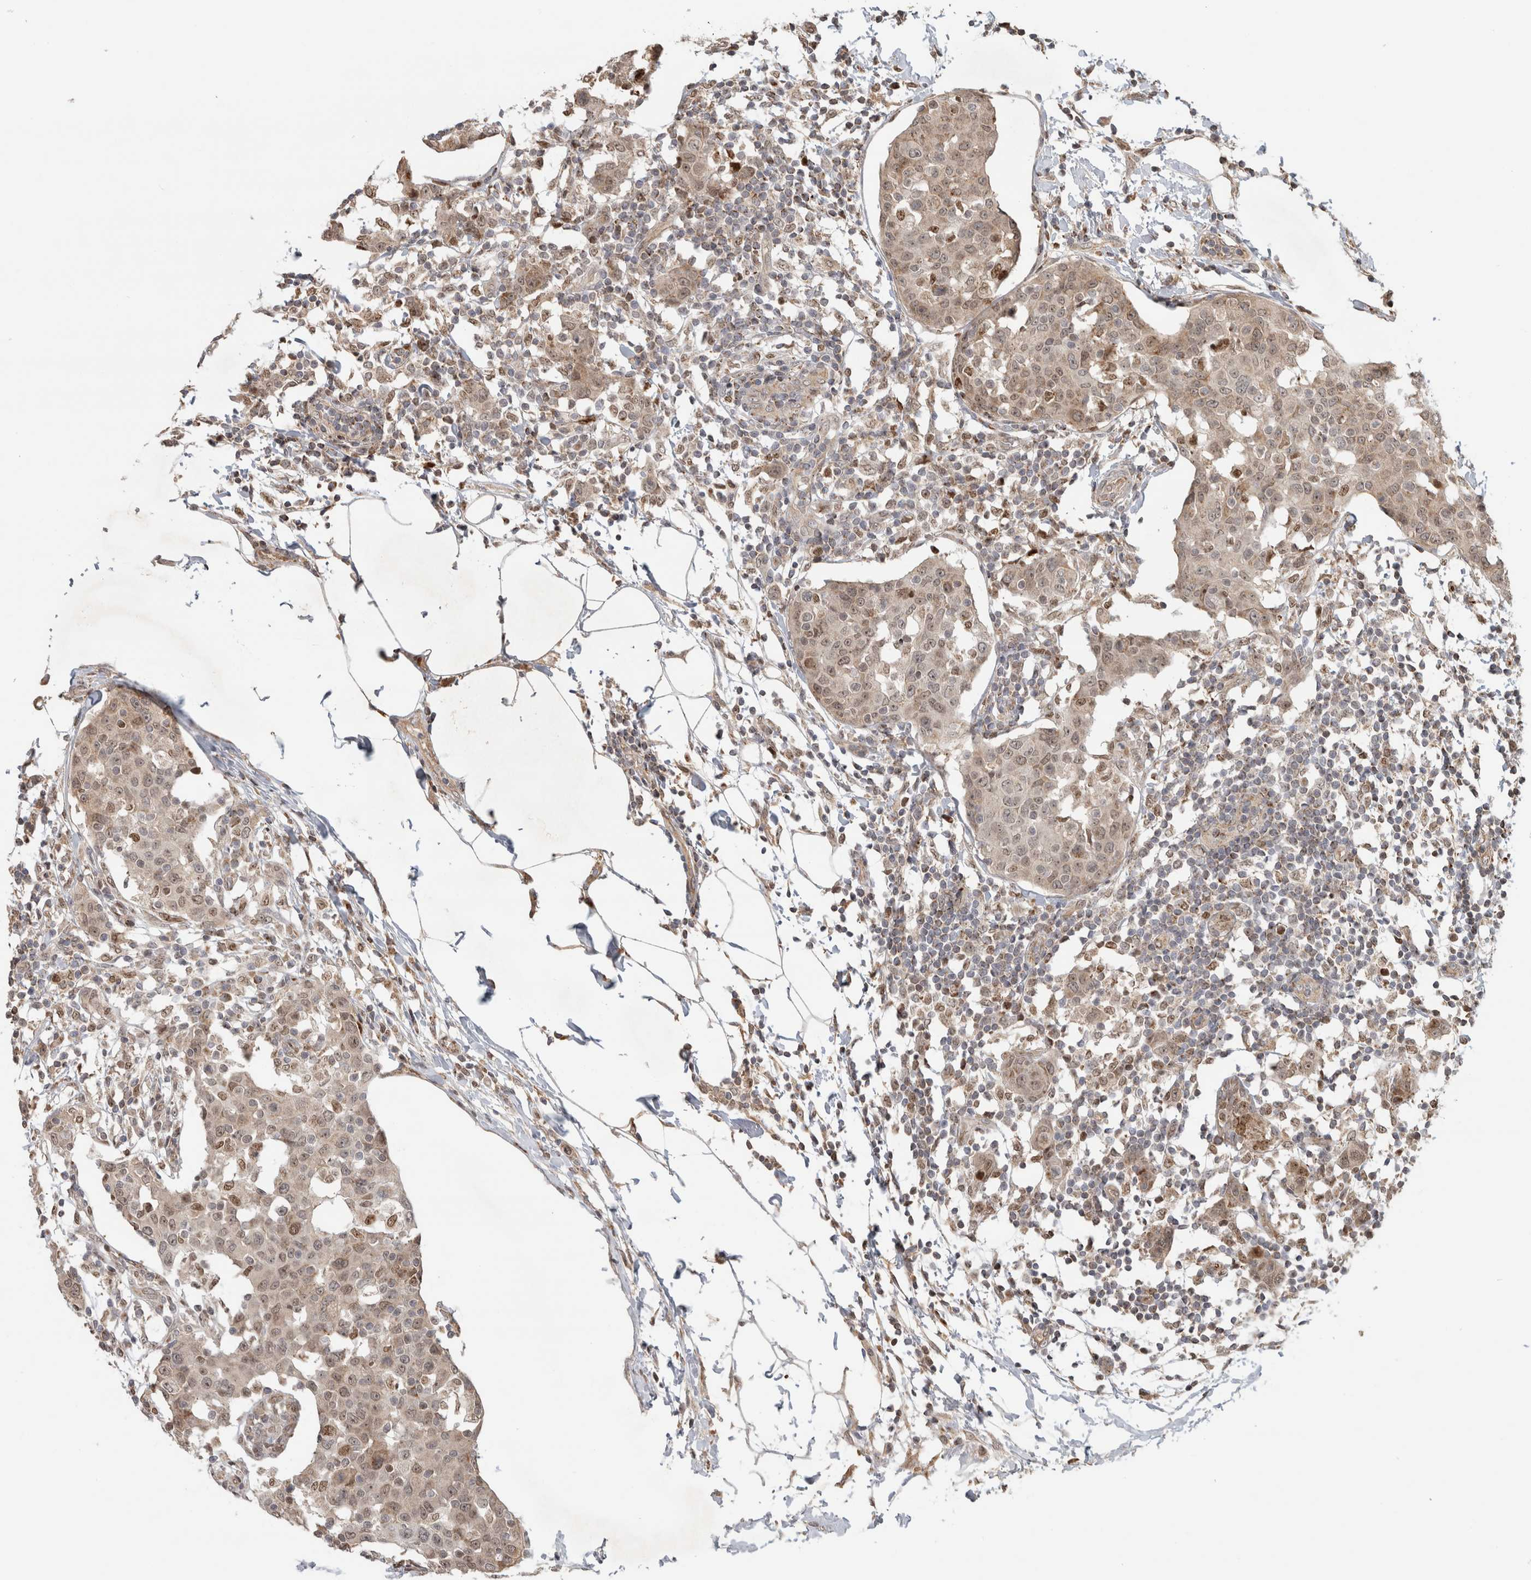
{"staining": {"intensity": "weak", "quantity": ">75%", "location": "cytoplasmic/membranous,nuclear"}, "tissue": "breast cancer", "cell_type": "Tumor cells", "image_type": "cancer", "snomed": [{"axis": "morphology", "description": "Normal tissue, NOS"}, {"axis": "morphology", "description": "Duct carcinoma"}, {"axis": "topography", "description": "Breast"}], "caption": "Tumor cells show low levels of weak cytoplasmic/membranous and nuclear positivity in about >75% of cells in human infiltrating ductal carcinoma (breast). The protein of interest is stained brown, and the nuclei are stained in blue (DAB (3,3'-diaminobenzidine) IHC with brightfield microscopy, high magnification).", "gene": "INSRR", "patient": {"sex": "female", "age": 37}}